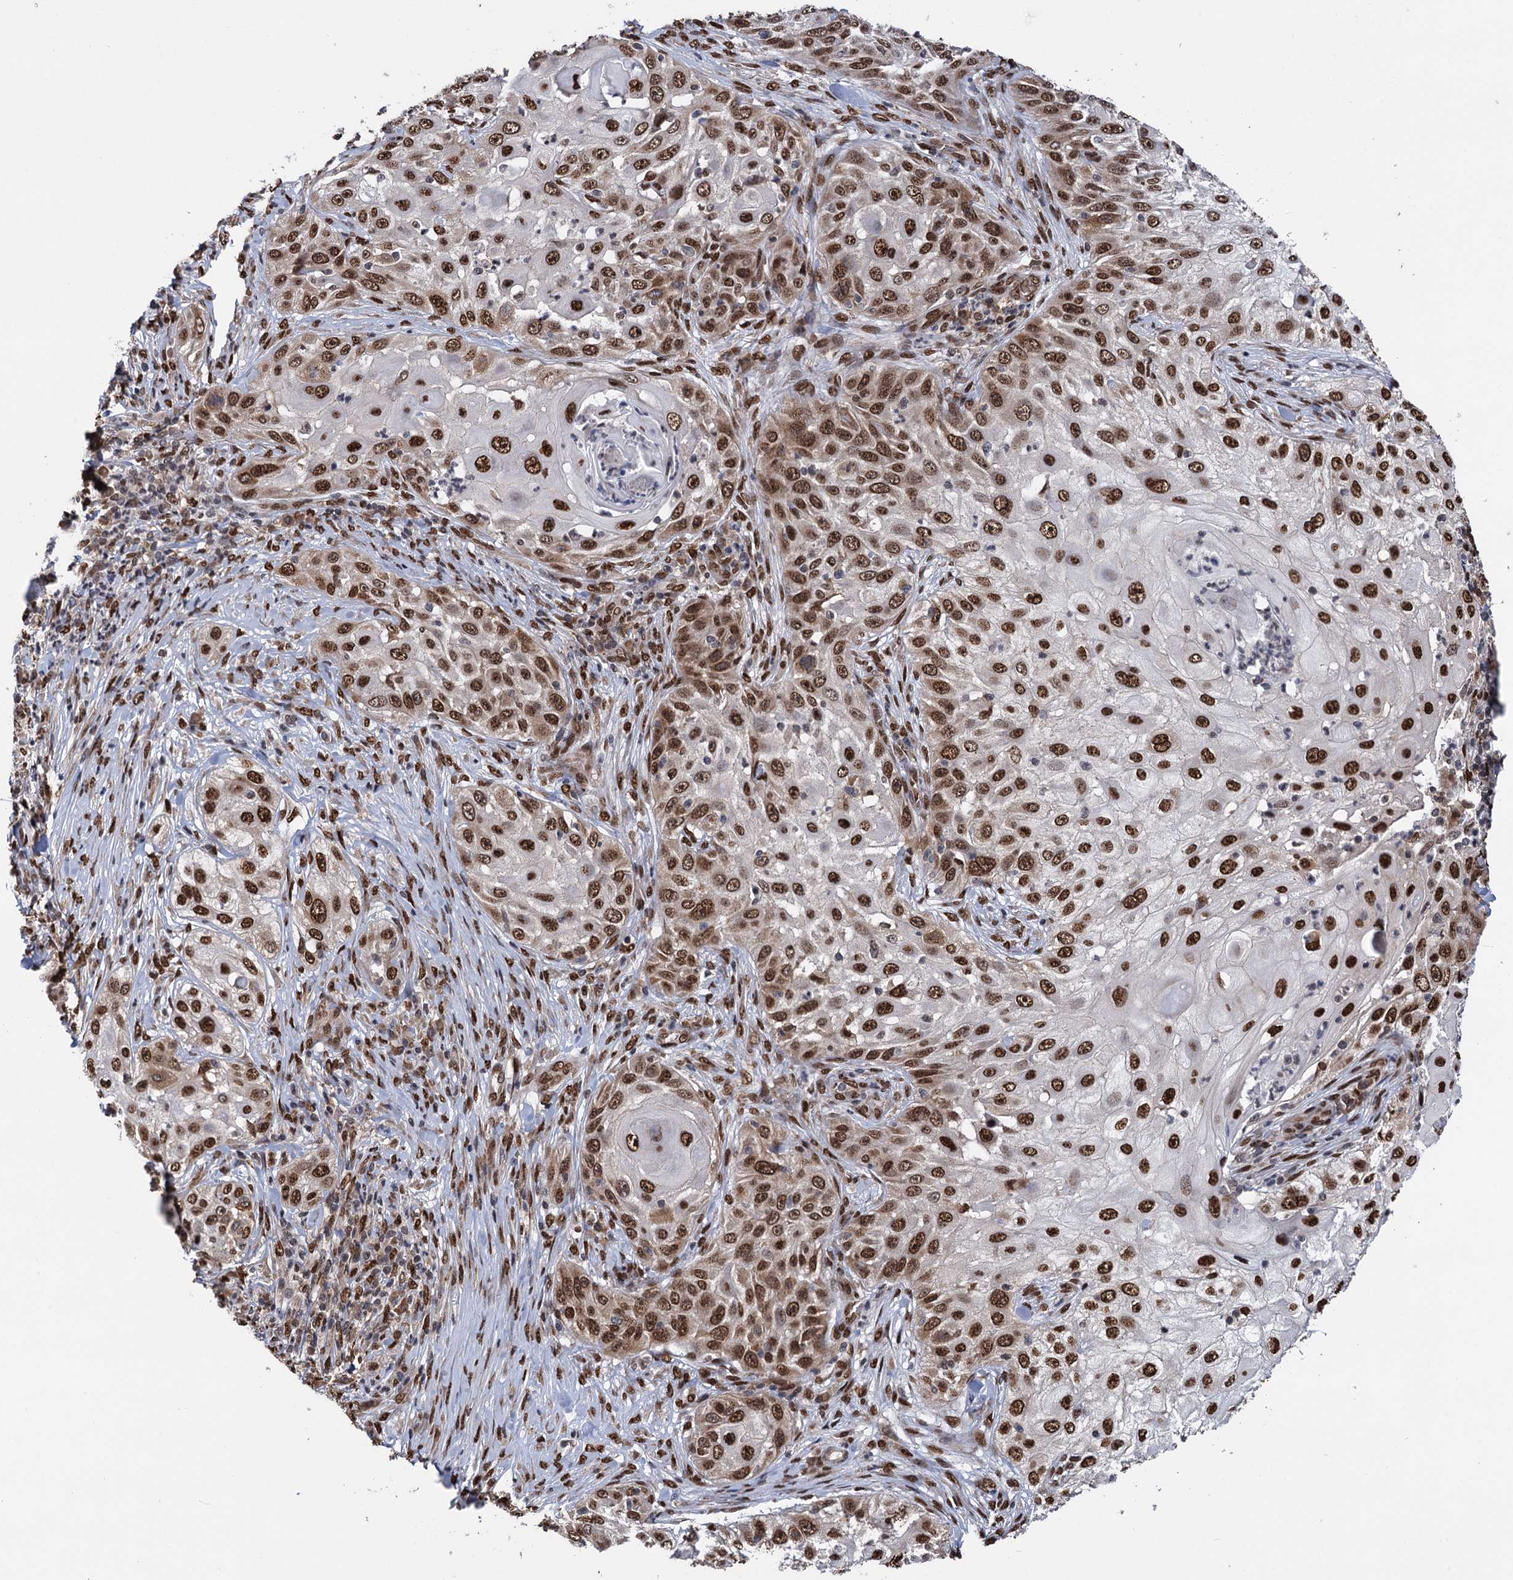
{"staining": {"intensity": "moderate", "quantity": ">75%", "location": "nuclear"}, "tissue": "skin cancer", "cell_type": "Tumor cells", "image_type": "cancer", "snomed": [{"axis": "morphology", "description": "Squamous cell carcinoma, NOS"}, {"axis": "topography", "description": "Skin"}], "caption": "Tumor cells exhibit medium levels of moderate nuclear positivity in approximately >75% of cells in skin cancer (squamous cell carcinoma).", "gene": "MESD", "patient": {"sex": "female", "age": 44}}